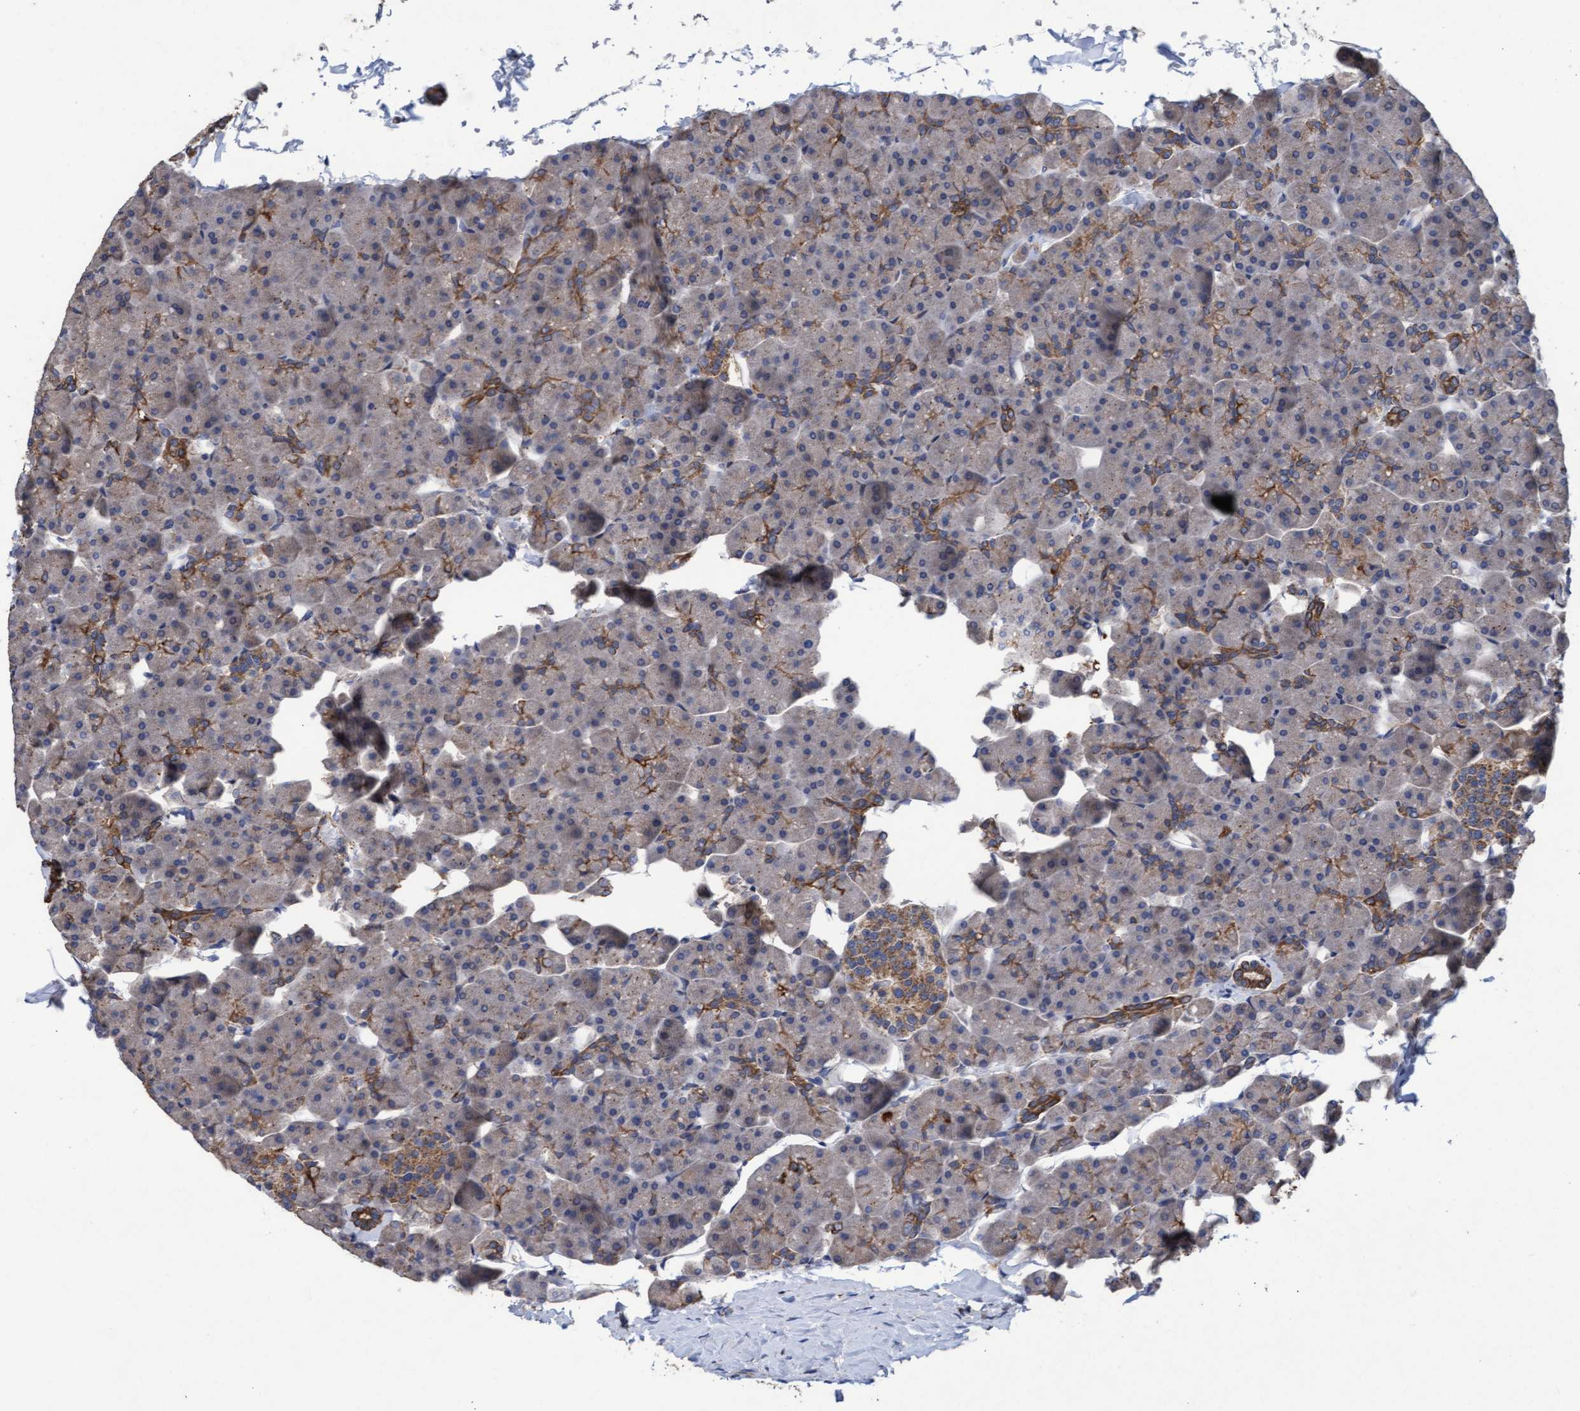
{"staining": {"intensity": "moderate", "quantity": "25%-75%", "location": "cytoplasmic/membranous"}, "tissue": "pancreas", "cell_type": "Exocrine glandular cells", "image_type": "normal", "snomed": [{"axis": "morphology", "description": "Normal tissue, NOS"}, {"axis": "topography", "description": "Pancreas"}], "caption": "Immunohistochemistry (DAB (3,3'-diaminobenzidine)) staining of unremarkable pancreas shows moderate cytoplasmic/membranous protein positivity in approximately 25%-75% of exocrine glandular cells.", "gene": "MRPL38", "patient": {"sex": "male", "age": 35}}